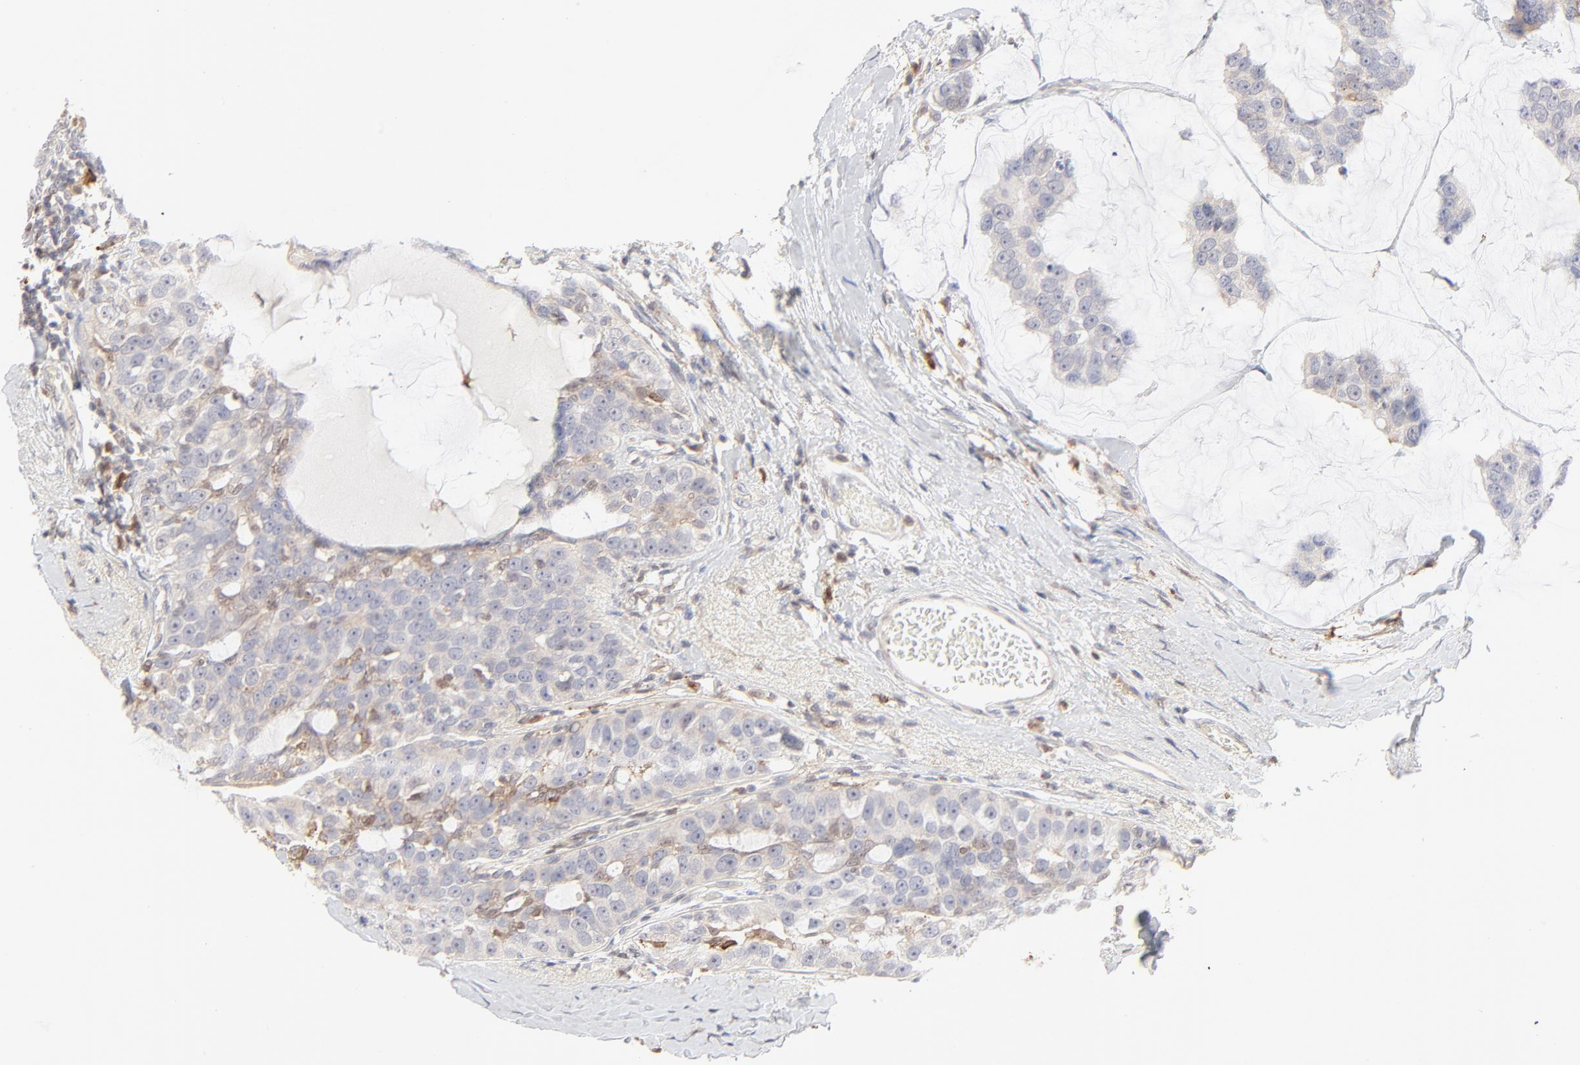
{"staining": {"intensity": "negative", "quantity": "none", "location": "none"}, "tissue": "breast cancer", "cell_type": "Tumor cells", "image_type": "cancer", "snomed": [{"axis": "morphology", "description": "Normal tissue, NOS"}, {"axis": "morphology", "description": "Duct carcinoma"}, {"axis": "topography", "description": "Breast"}], "caption": "Tumor cells are negative for protein expression in human breast cancer (invasive ductal carcinoma).", "gene": "CDK6", "patient": {"sex": "female", "age": 50}}